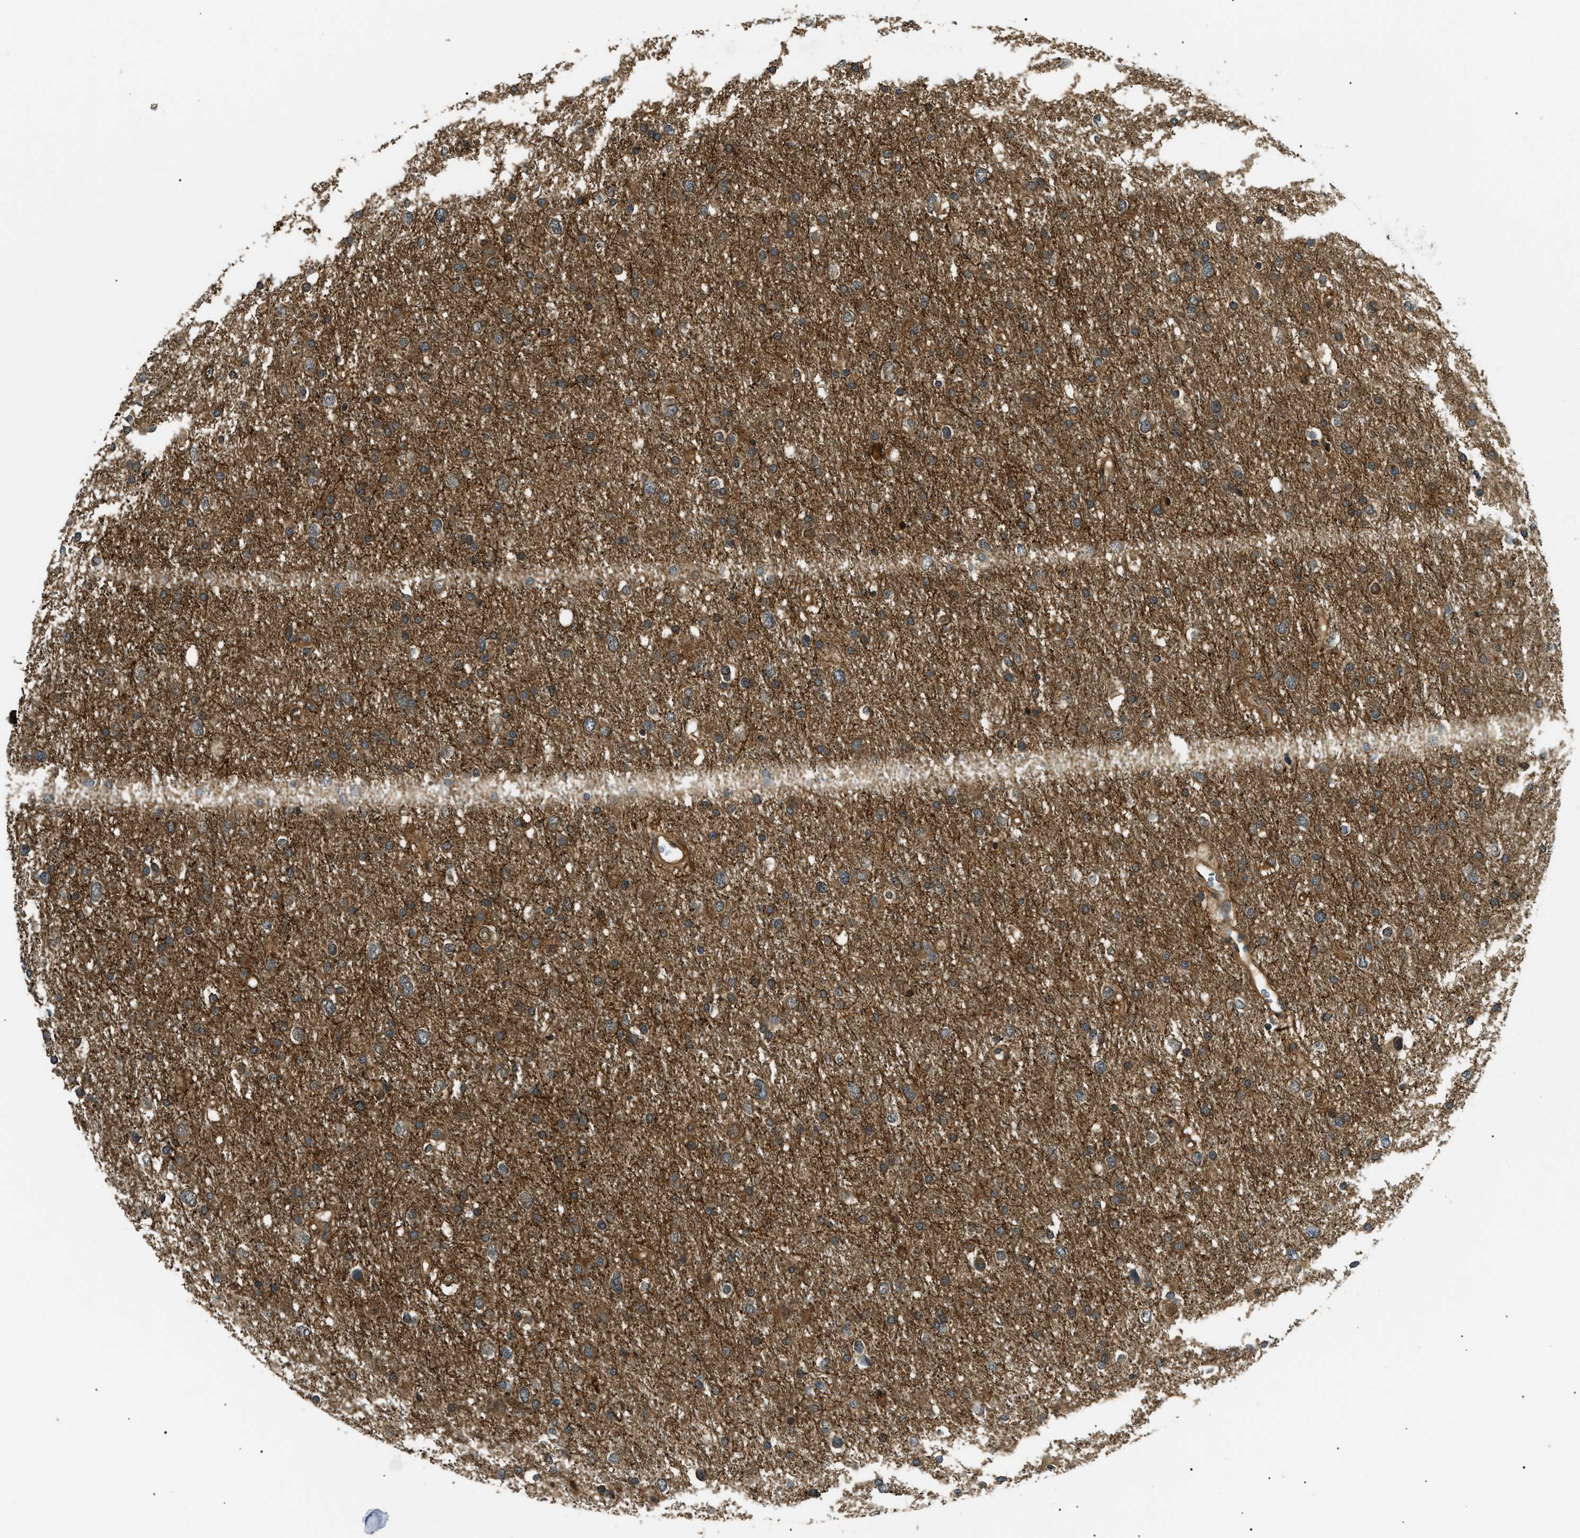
{"staining": {"intensity": "moderate", "quantity": ">75%", "location": "cytoplasmic/membranous"}, "tissue": "glioma", "cell_type": "Tumor cells", "image_type": "cancer", "snomed": [{"axis": "morphology", "description": "Glioma, malignant, Low grade"}, {"axis": "topography", "description": "Brain"}], "caption": "Protein staining of glioma tissue displays moderate cytoplasmic/membranous staining in approximately >75% of tumor cells.", "gene": "ATP6AP1", "patient": {"sex": "female", "age": 37}}